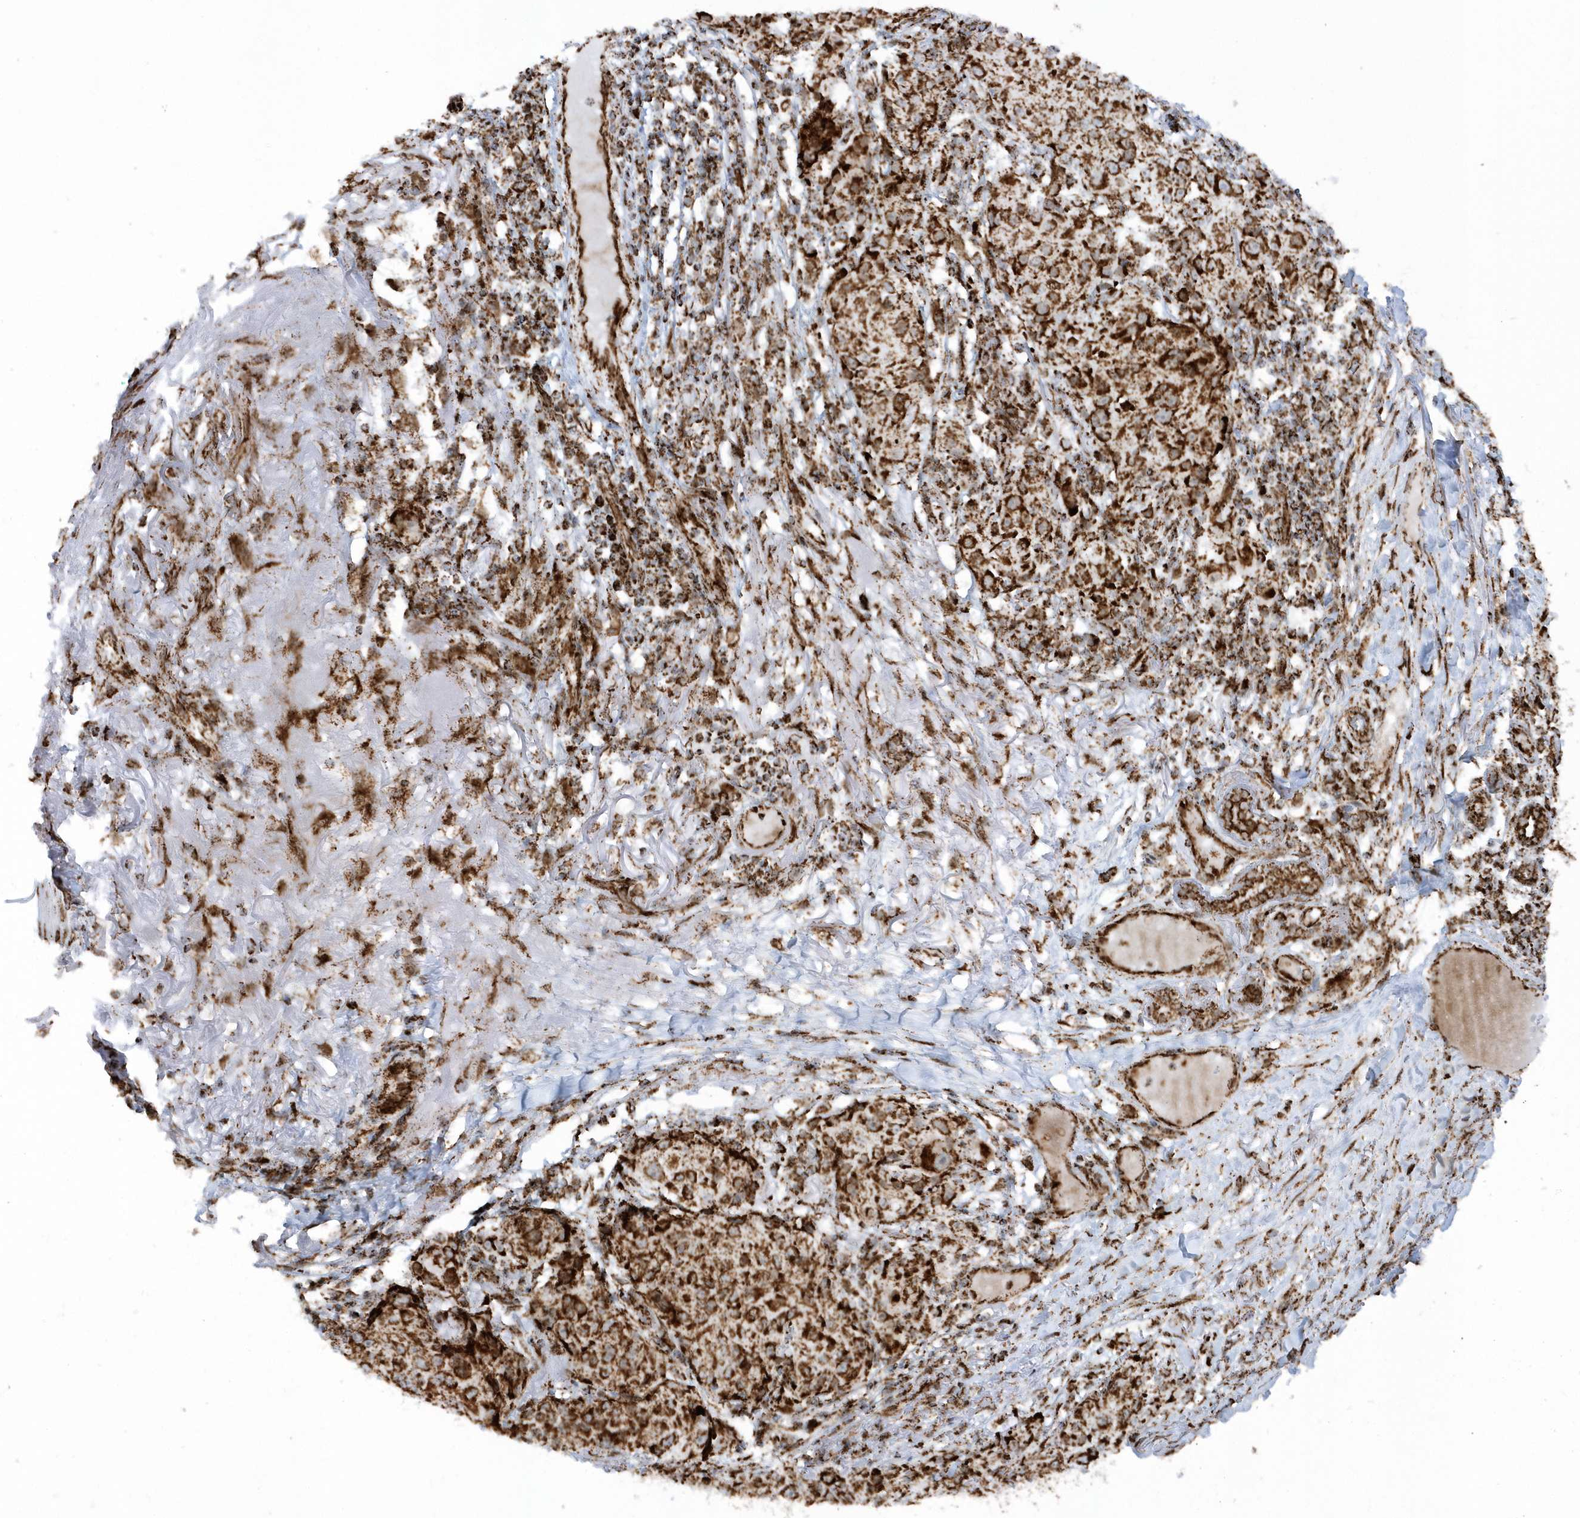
{"staining": {"intensity": "strong", "quantity": ">75%", "location": "cytoplasmic/membranous"}, "tissue": "melanoma", "cell_type": "Tumor cells", "image_type": "cancer", "snomed": [{"axis": "morphology", "description": "Necrosis, NOS"}, {"axis": "morphology", "description": "Malignant melanoma, NOS"}, {"axis": "topography", "description": "Skin"}], "caption": "Melanoma was stained to show a protein in brown. There is high levels of strong cytoplasmic/membranous staining in about >75% of tumor cells. (Brightfield microscopy of DAB IHC at high magnification).", "gene": "CRY2", "patient": {"sex": "female", "age": 87}}